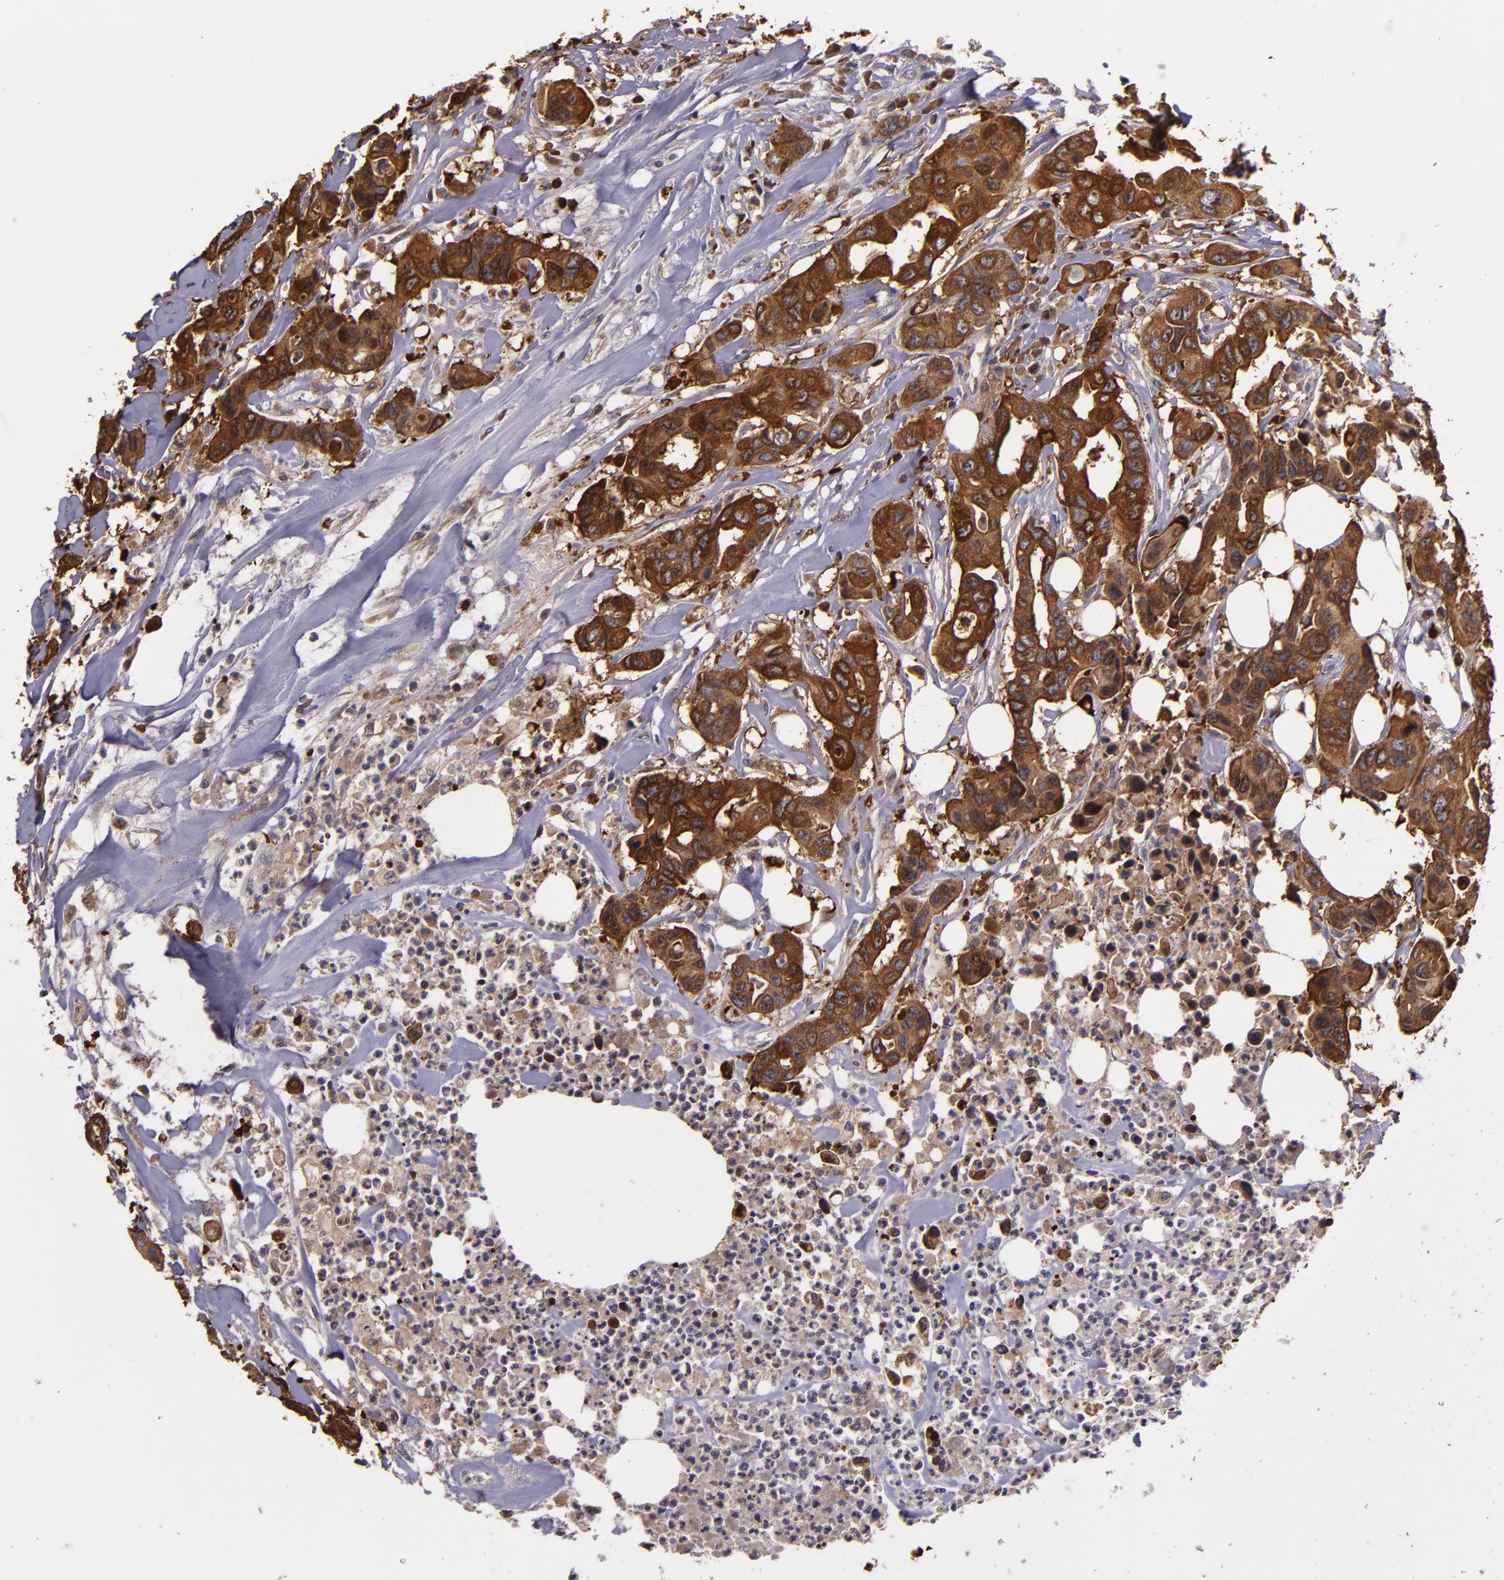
{"staining": {"intensity": "strong", "quantity": ">75%", "location": "cytoplasmic/membranous"}, "tissue": "colorectal cancer", "cell_type": "Tumor cells", "image_type": "cancer", "snomed": [{"axis": "morphology", "description": "Adenocarcinoma, NOS"}, {"axis": "topography", "description": "Colon"}], "caption": "Human adenocarcinoma (colorectal) stained with a protein marker displays strong staining in tumor cells.", "gene": "SLC9A3R1", "patient": {"sex": "female", "age": 70}}